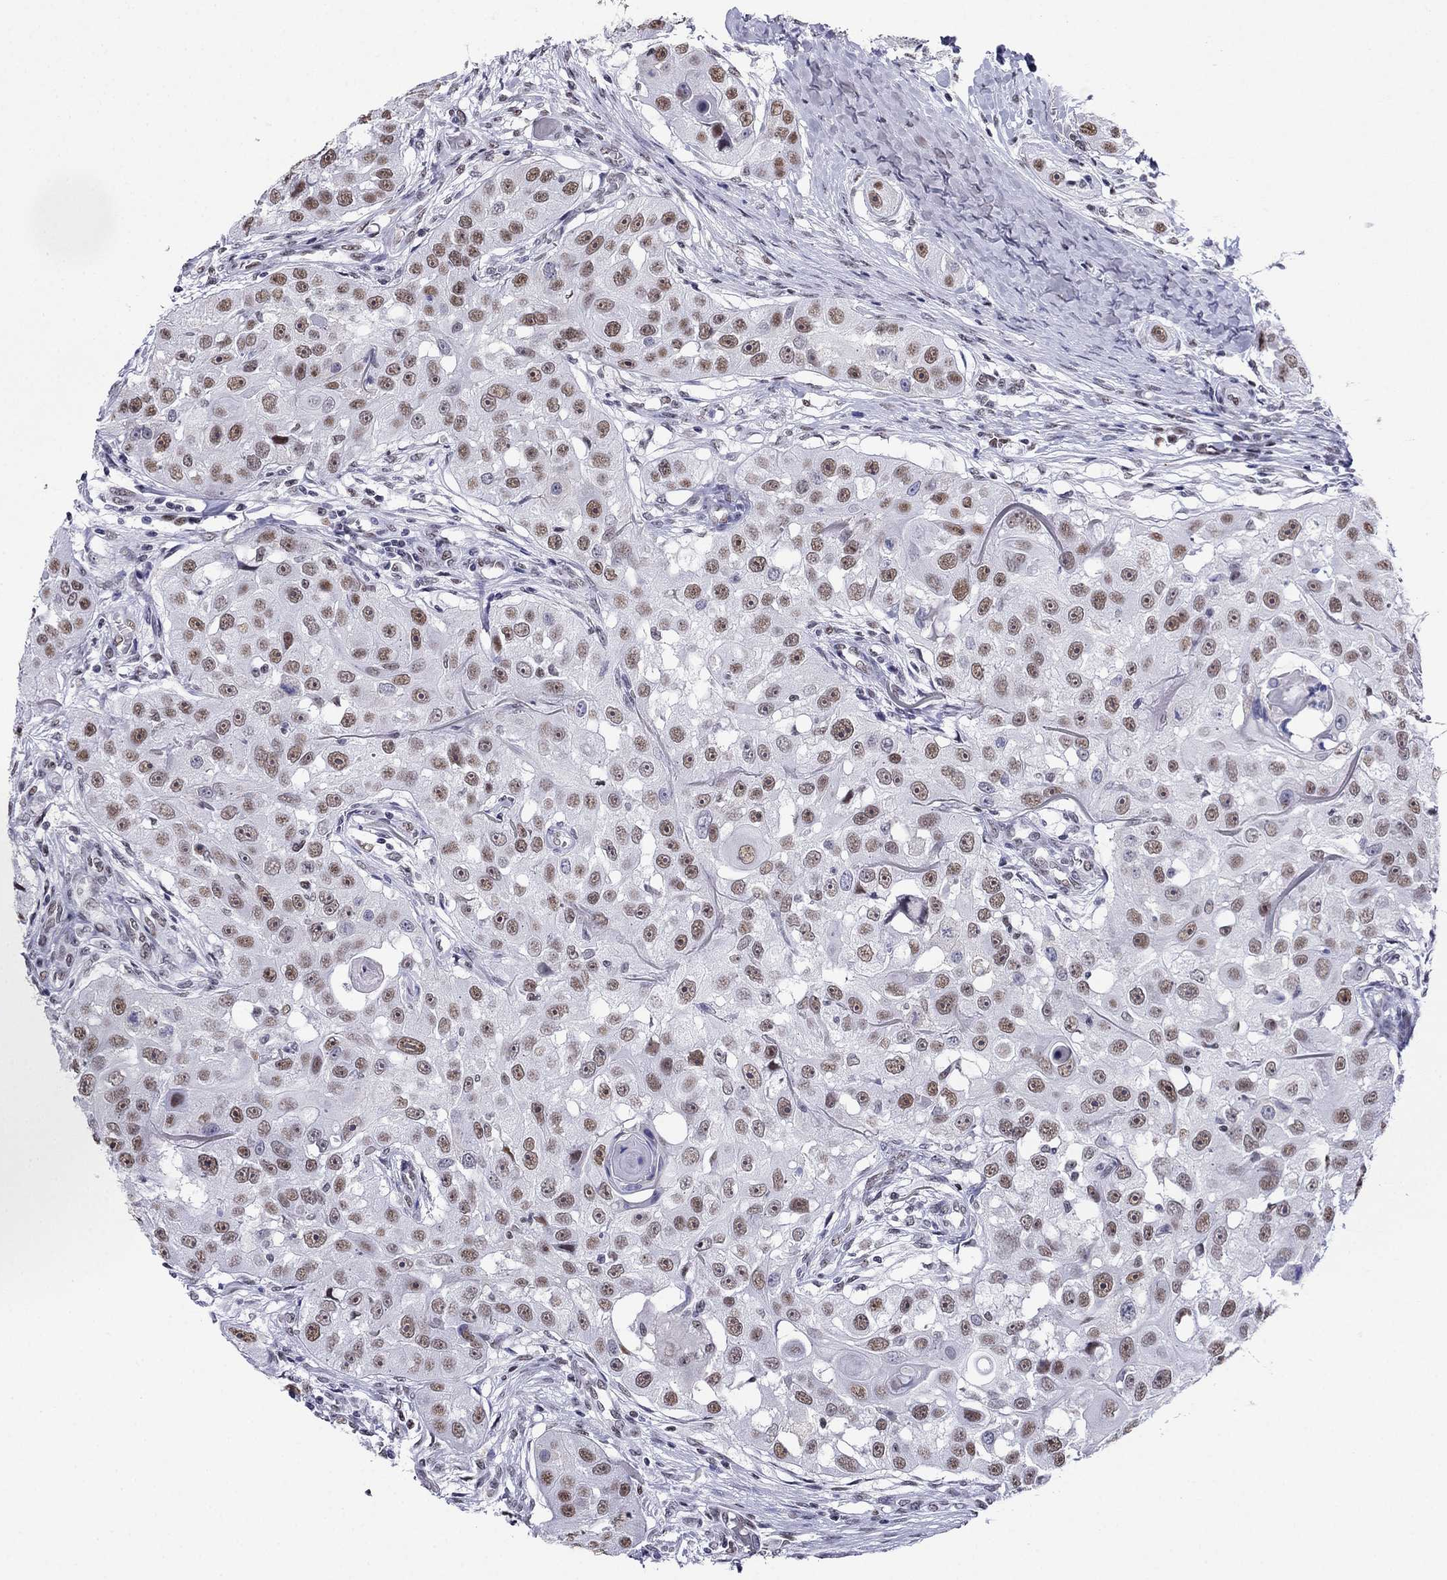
{"staining": {"intensity": "moderate", "quantity": ">75%", "location": "nuclear"}, "tissue": "head and neck cancer", "cell_type": "Tumor cells", "image_type": "cancer", "snomed": [{"axis": "morphology", "description": "Squamous cell carcinoma, NOS"}, {"axis": "topography", "description": "Head-Neck"}], "caption": "Head and neck squamous cell carcinoma tissue demonstrates moderate nuclear staining in about >75% of tumor cells, visualized by immunohistochemistry.", "gene": "PPM1G", "patient": {"sex": "male", "age": 51}}